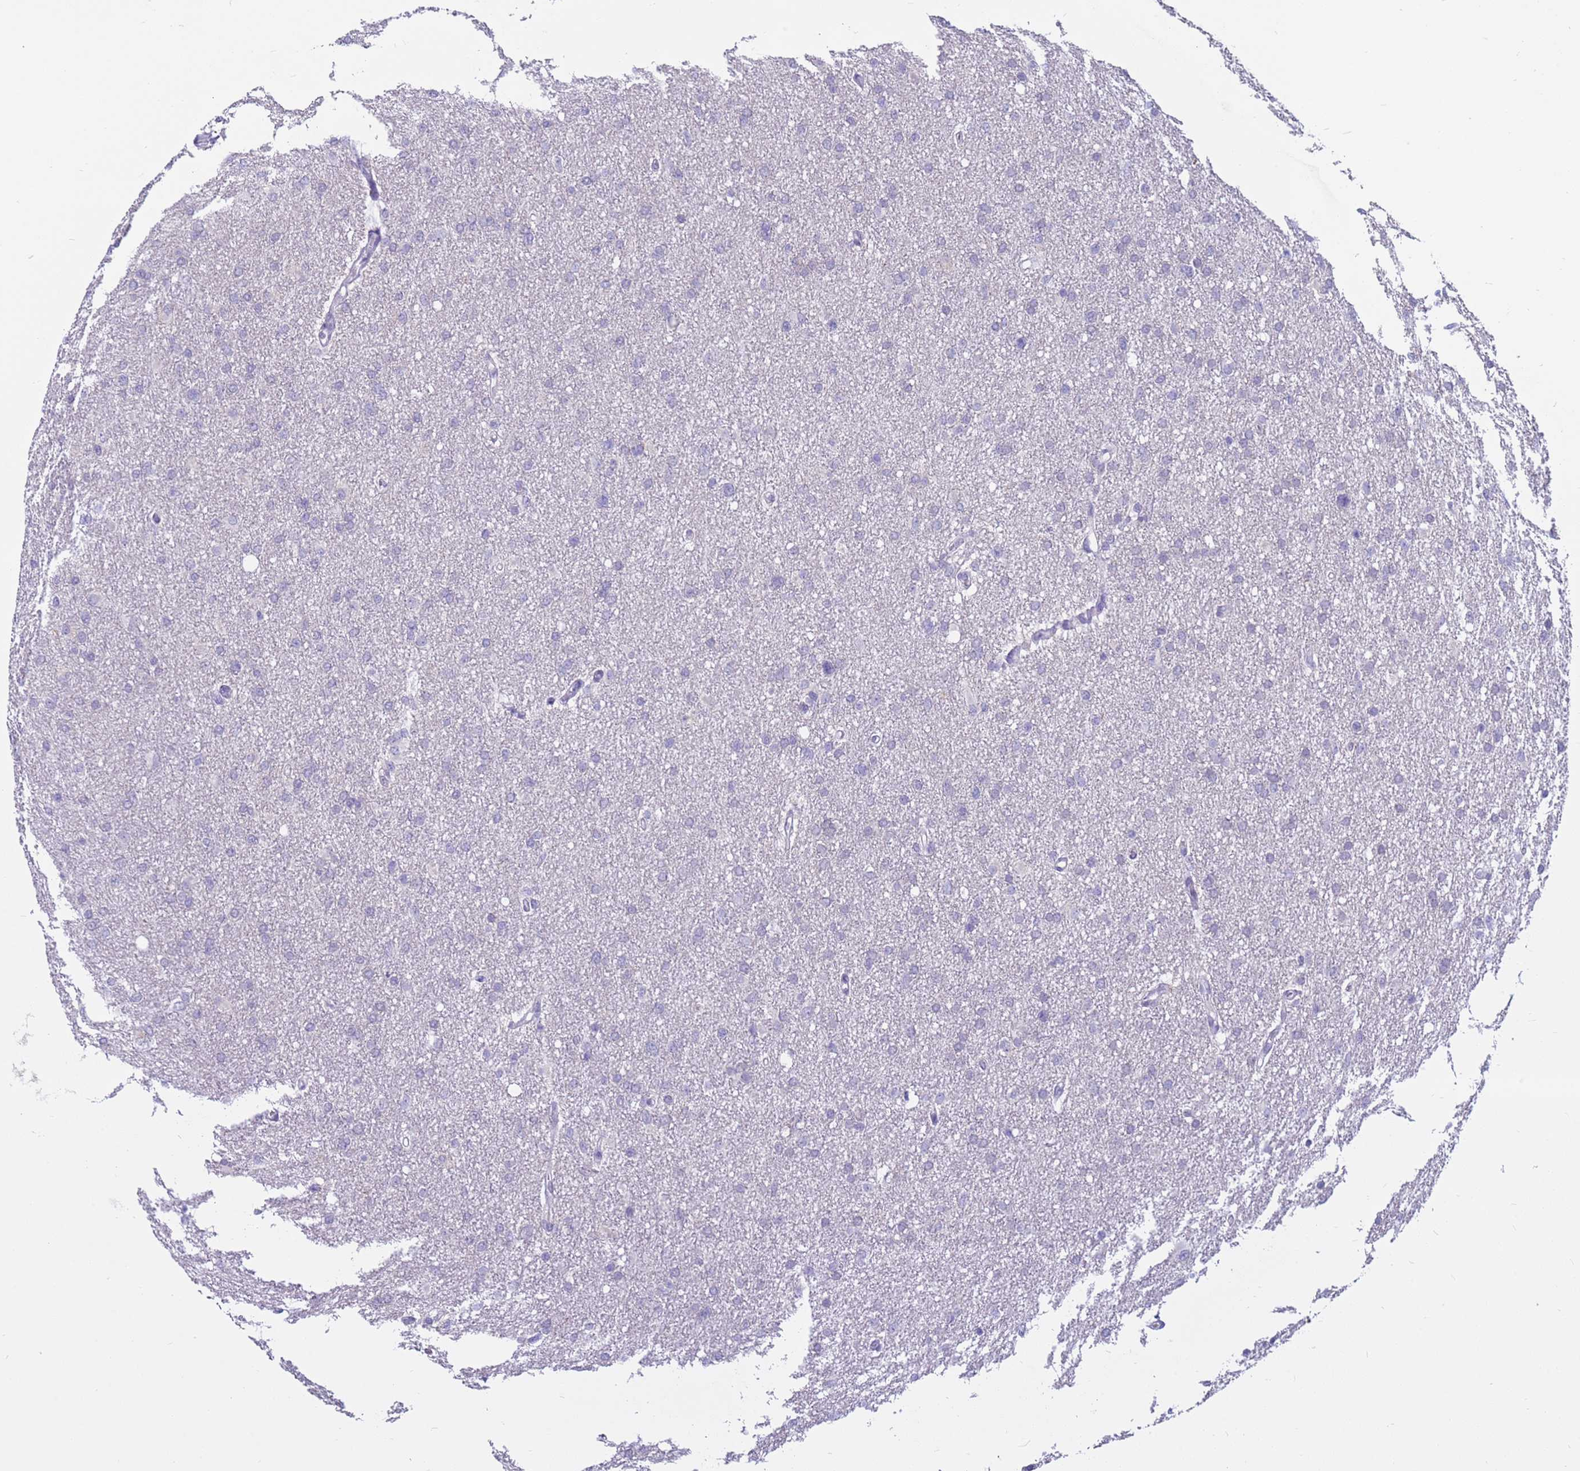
{"staining": {"intensity": "negative", "quantity": "none", "location": "none"}, "tissue": "glioma", "cell_type": "Tumor cells", "image_type": "cancer", "snomed": [{"axis": "morphology", "description": "Glioma, malignant, High grade"}, {"axis": "topography", "description": "Cerebral cortex"}], "caption": "This is an IHC image of human glioma. There is no staining in tumor cells.", "gene": "CDK2AP2", "patient": {"sex": "female", "age": 36}}